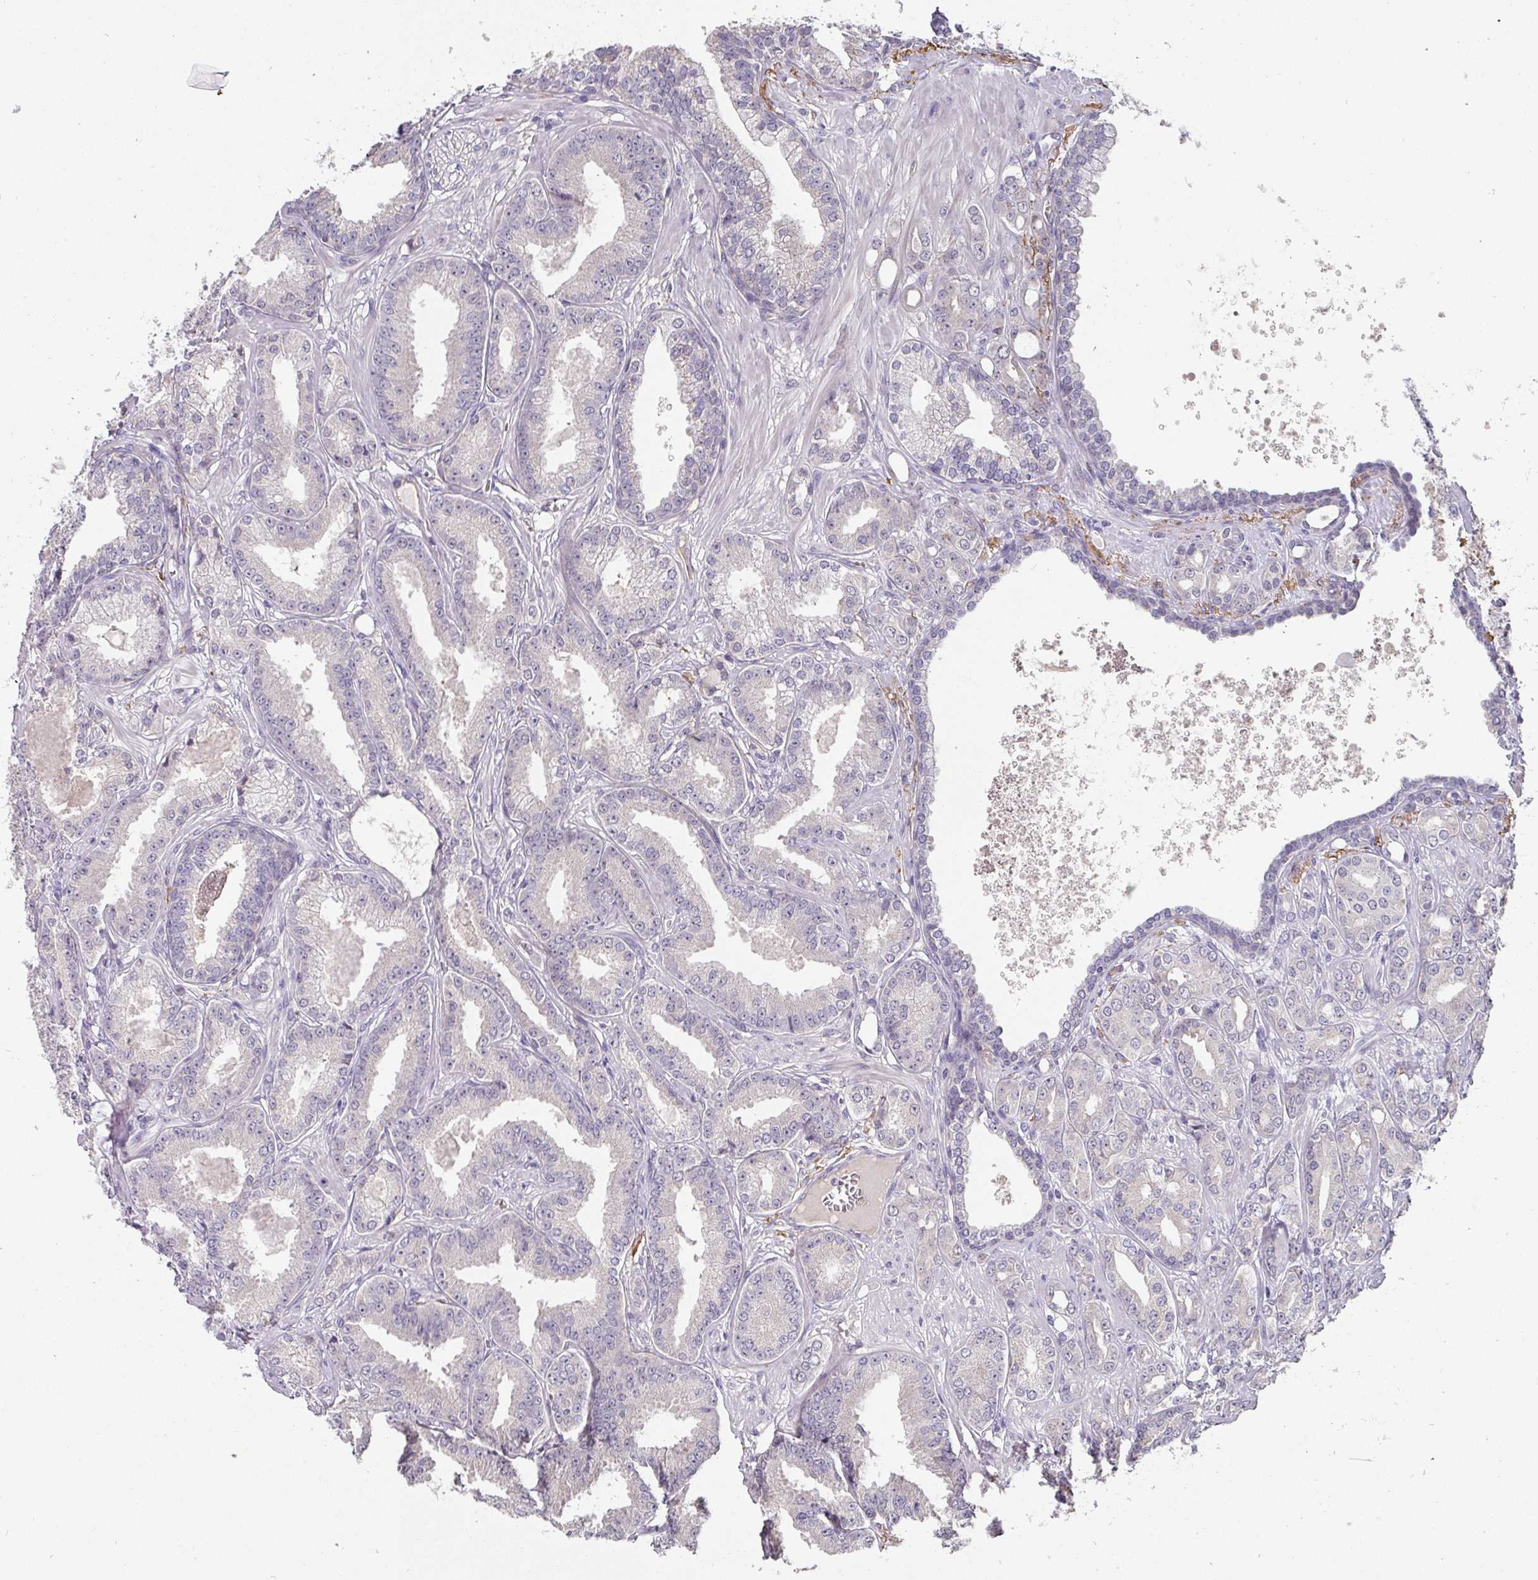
{"staining": {"intensity": "negative", "quantity": "none", "location": "none"}, "tissue": "prostate cancer", "cell_type": "Tumor cells", "image_type": "cancer", "snomed": [{"axis": "morphology", "description": "Adenocarcinoma, High grade"}, {"axis": "topography", "description": "Prostate"}], "caption": "Histopathology image shows no significant protein staining in tumor cells of high-grade adenocarcinoma (prostate).", "gene": "FOXN4", "patient": {"sex": "male", "age": 71}}